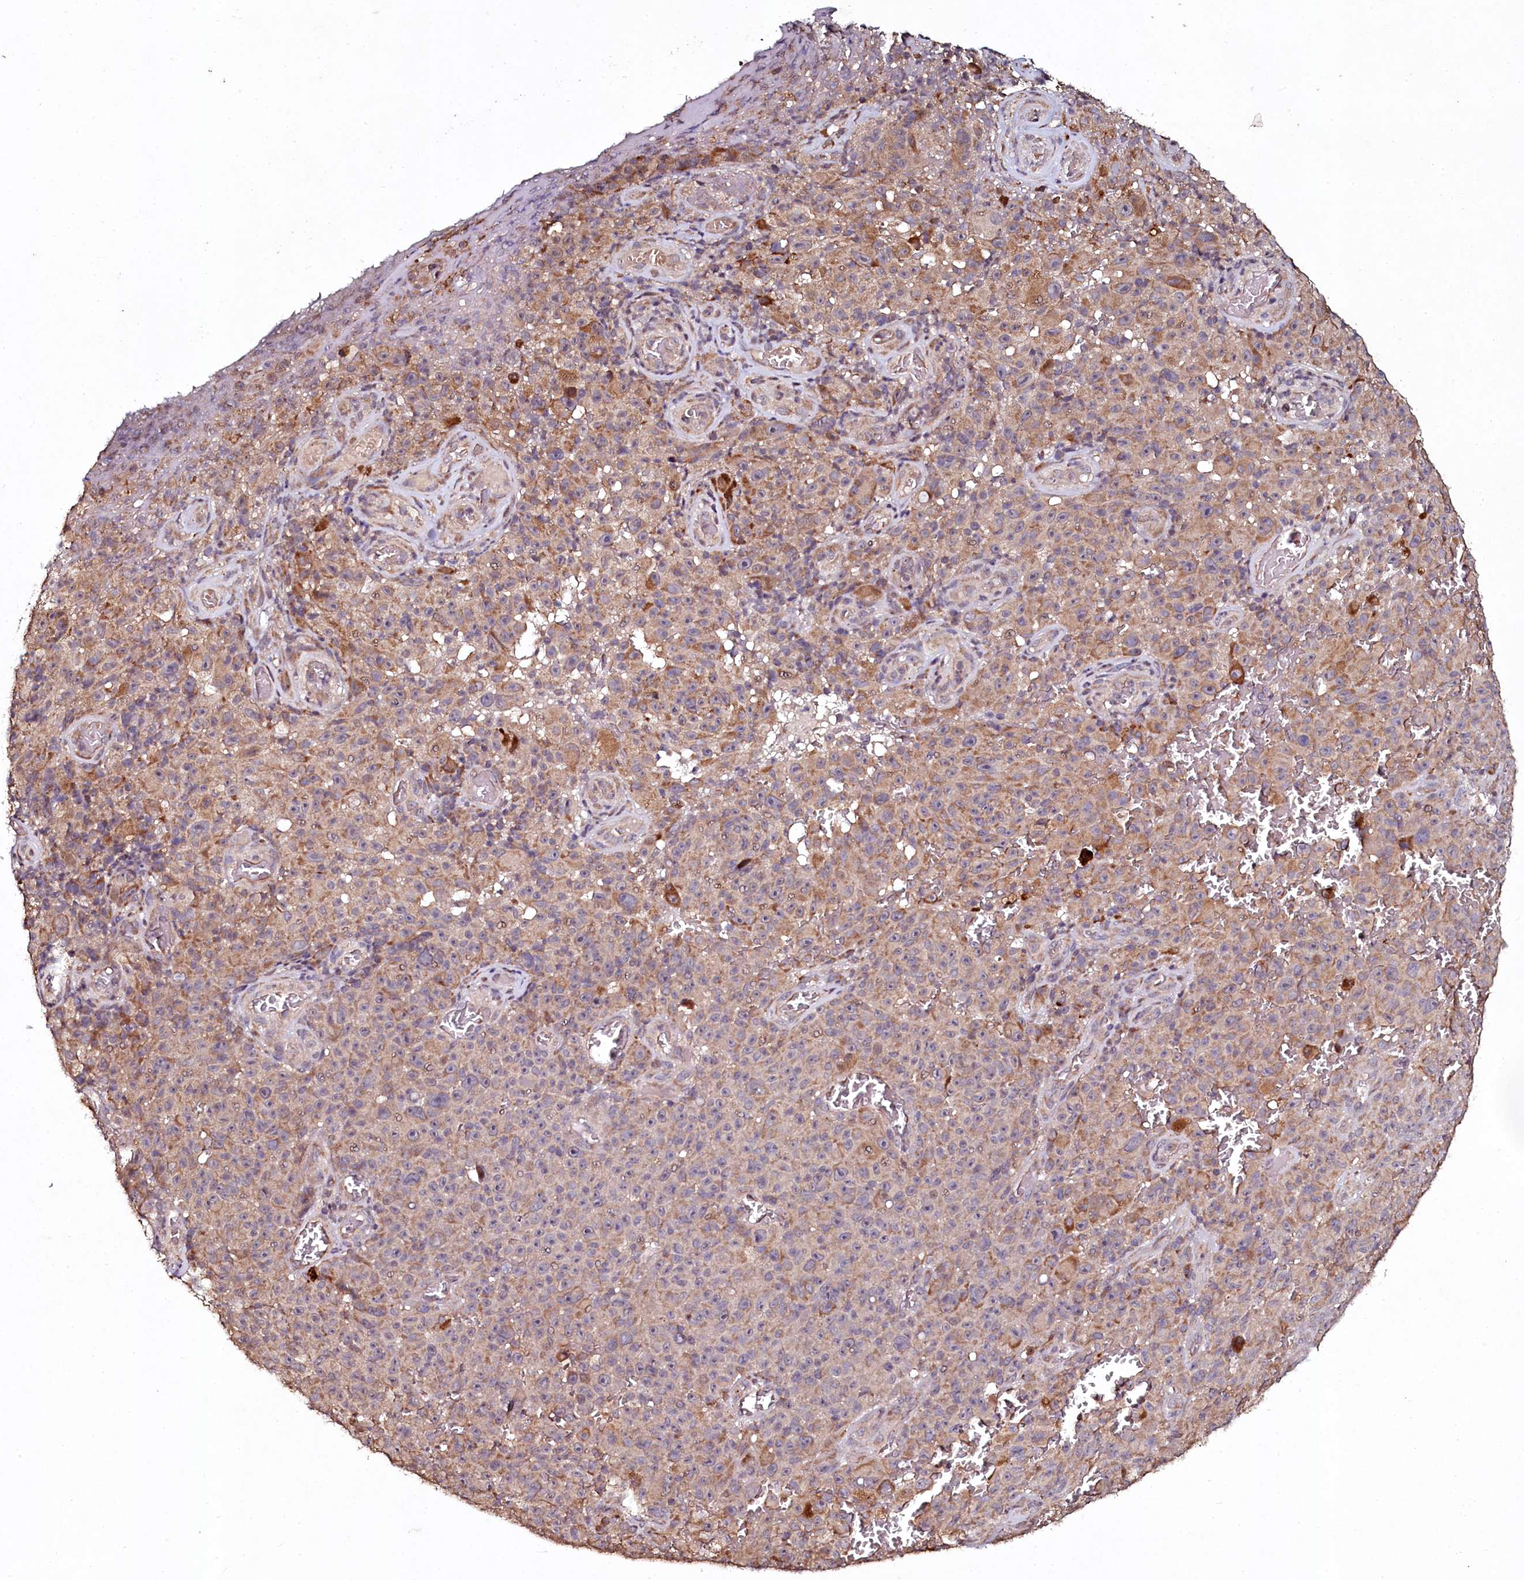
{"staining": {"intensity": "moderate", "quantity": "25%-75%", "location": "cytoplasmic/membranous"}, "tissue": "melanoma", "cell_type": "Tumor cells", "image_type": "cancer", "snomed": [{"axis": "morphology", "description": "Malignant melanoma, NOS"}, {"axis": "topography", "description": "Skin"}], "caption": "This photomicrograph demonstrates melanoma stained with IHC to label a protein in brown. The cytoplasmic/membranous of tumor cells show moderate positivity for the protein. Nuclei are counter-stained blue.", "gene": "SEC24C", "patient": {"sex": "female", "age": 82}}